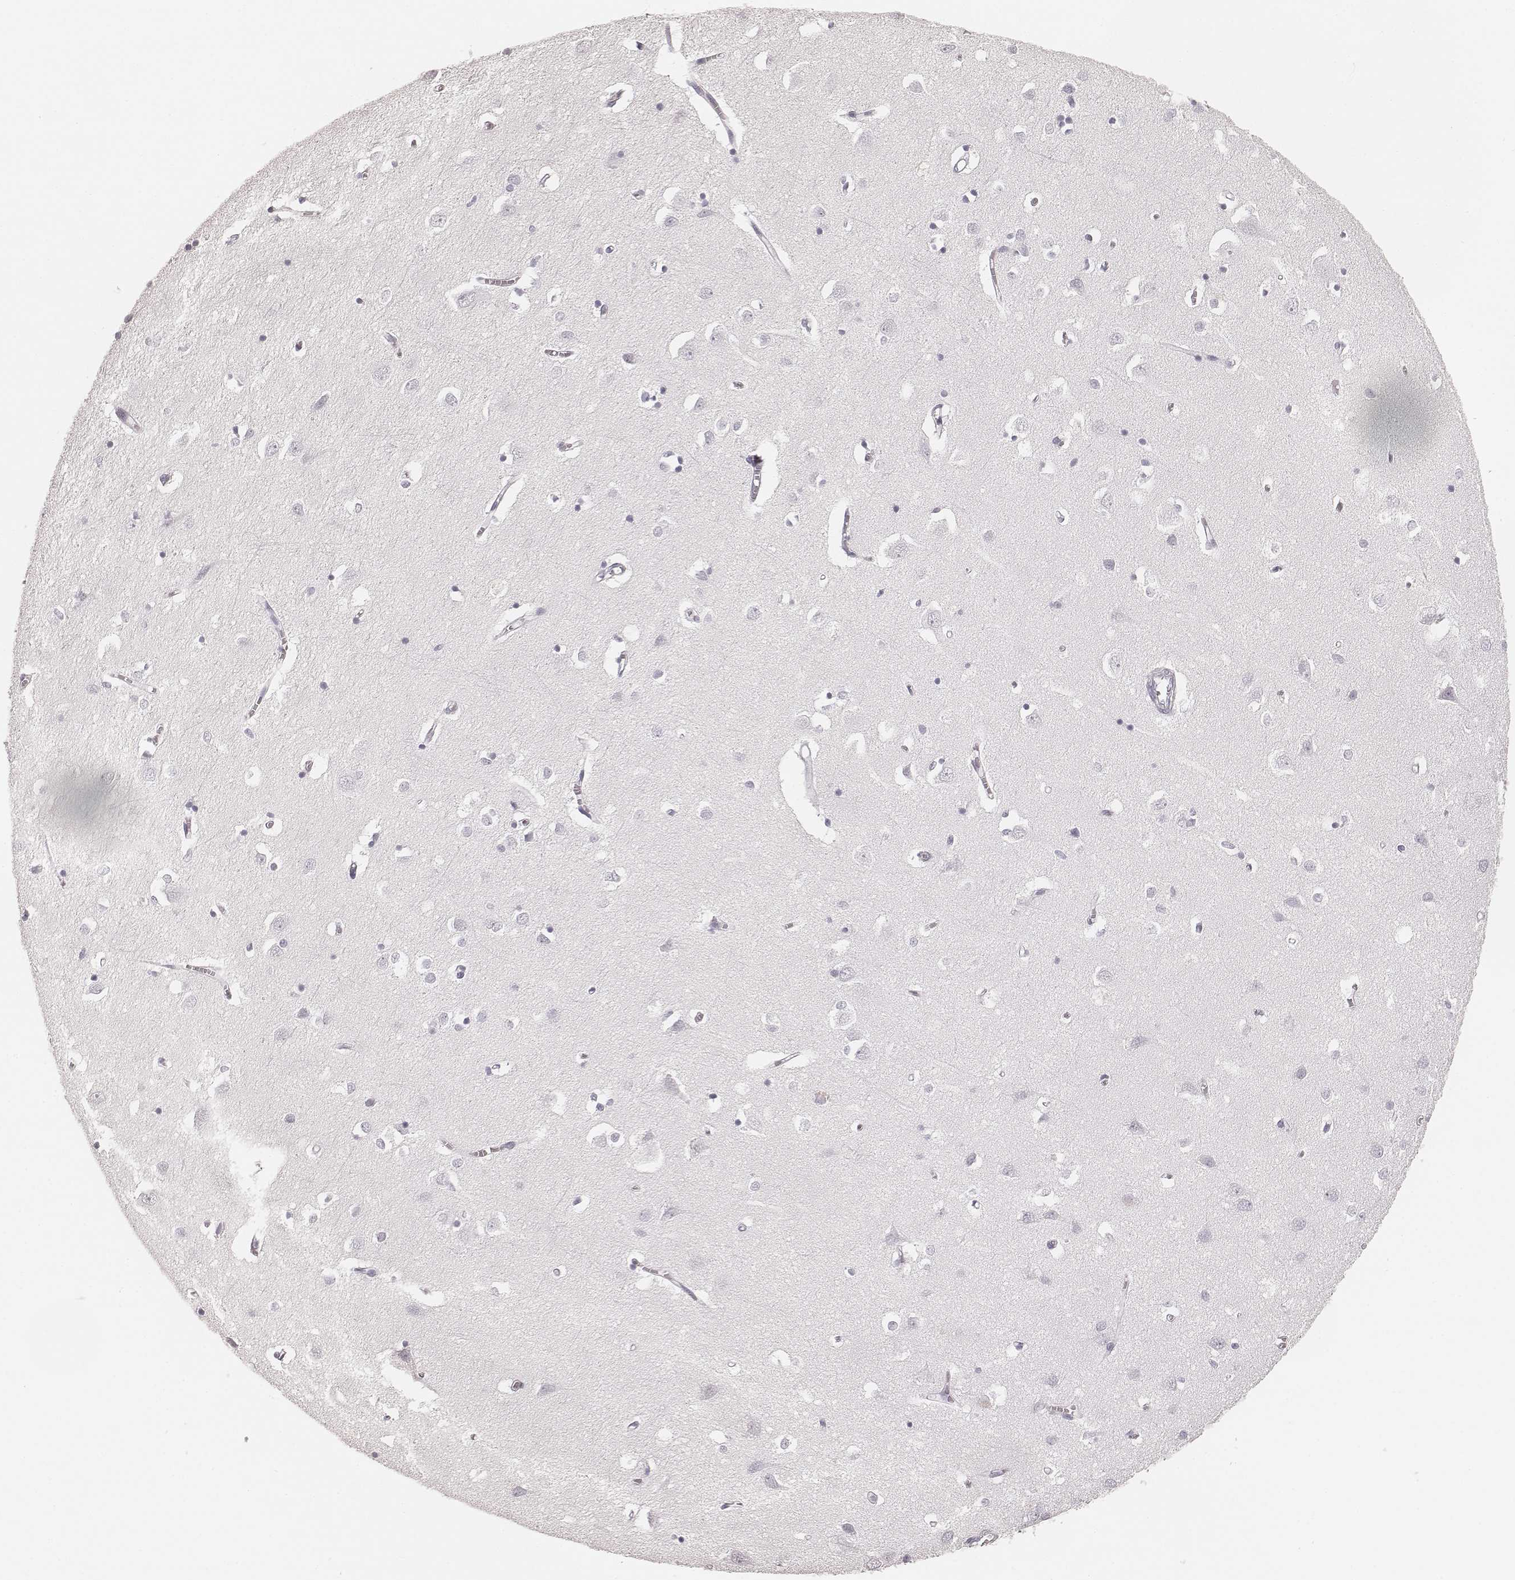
{"staining": {"intensity": "negative", "quantity": "none", "location": "none"}, "tissue": "cerebral cortex", "cell_type": "Endothelial cells", "image_type": "normal", "snomed": [{"axis": "morphology", "description": "Normal tissue, NOS"}, {"axis": "topography", "description": "Cerebral cortex"}], "caption": "A photomicrograph of human cerebral cortex is negative for staining in endothelial cells. (Stains: DAB (3,3'-diaminobenzidine) immunohistochemistry with hematoxylin counter stain, Microscopy: brightfield microscopy at high magnification).", "gene": "HNF4G", "patient": {"sex": "male", "age": 70}}